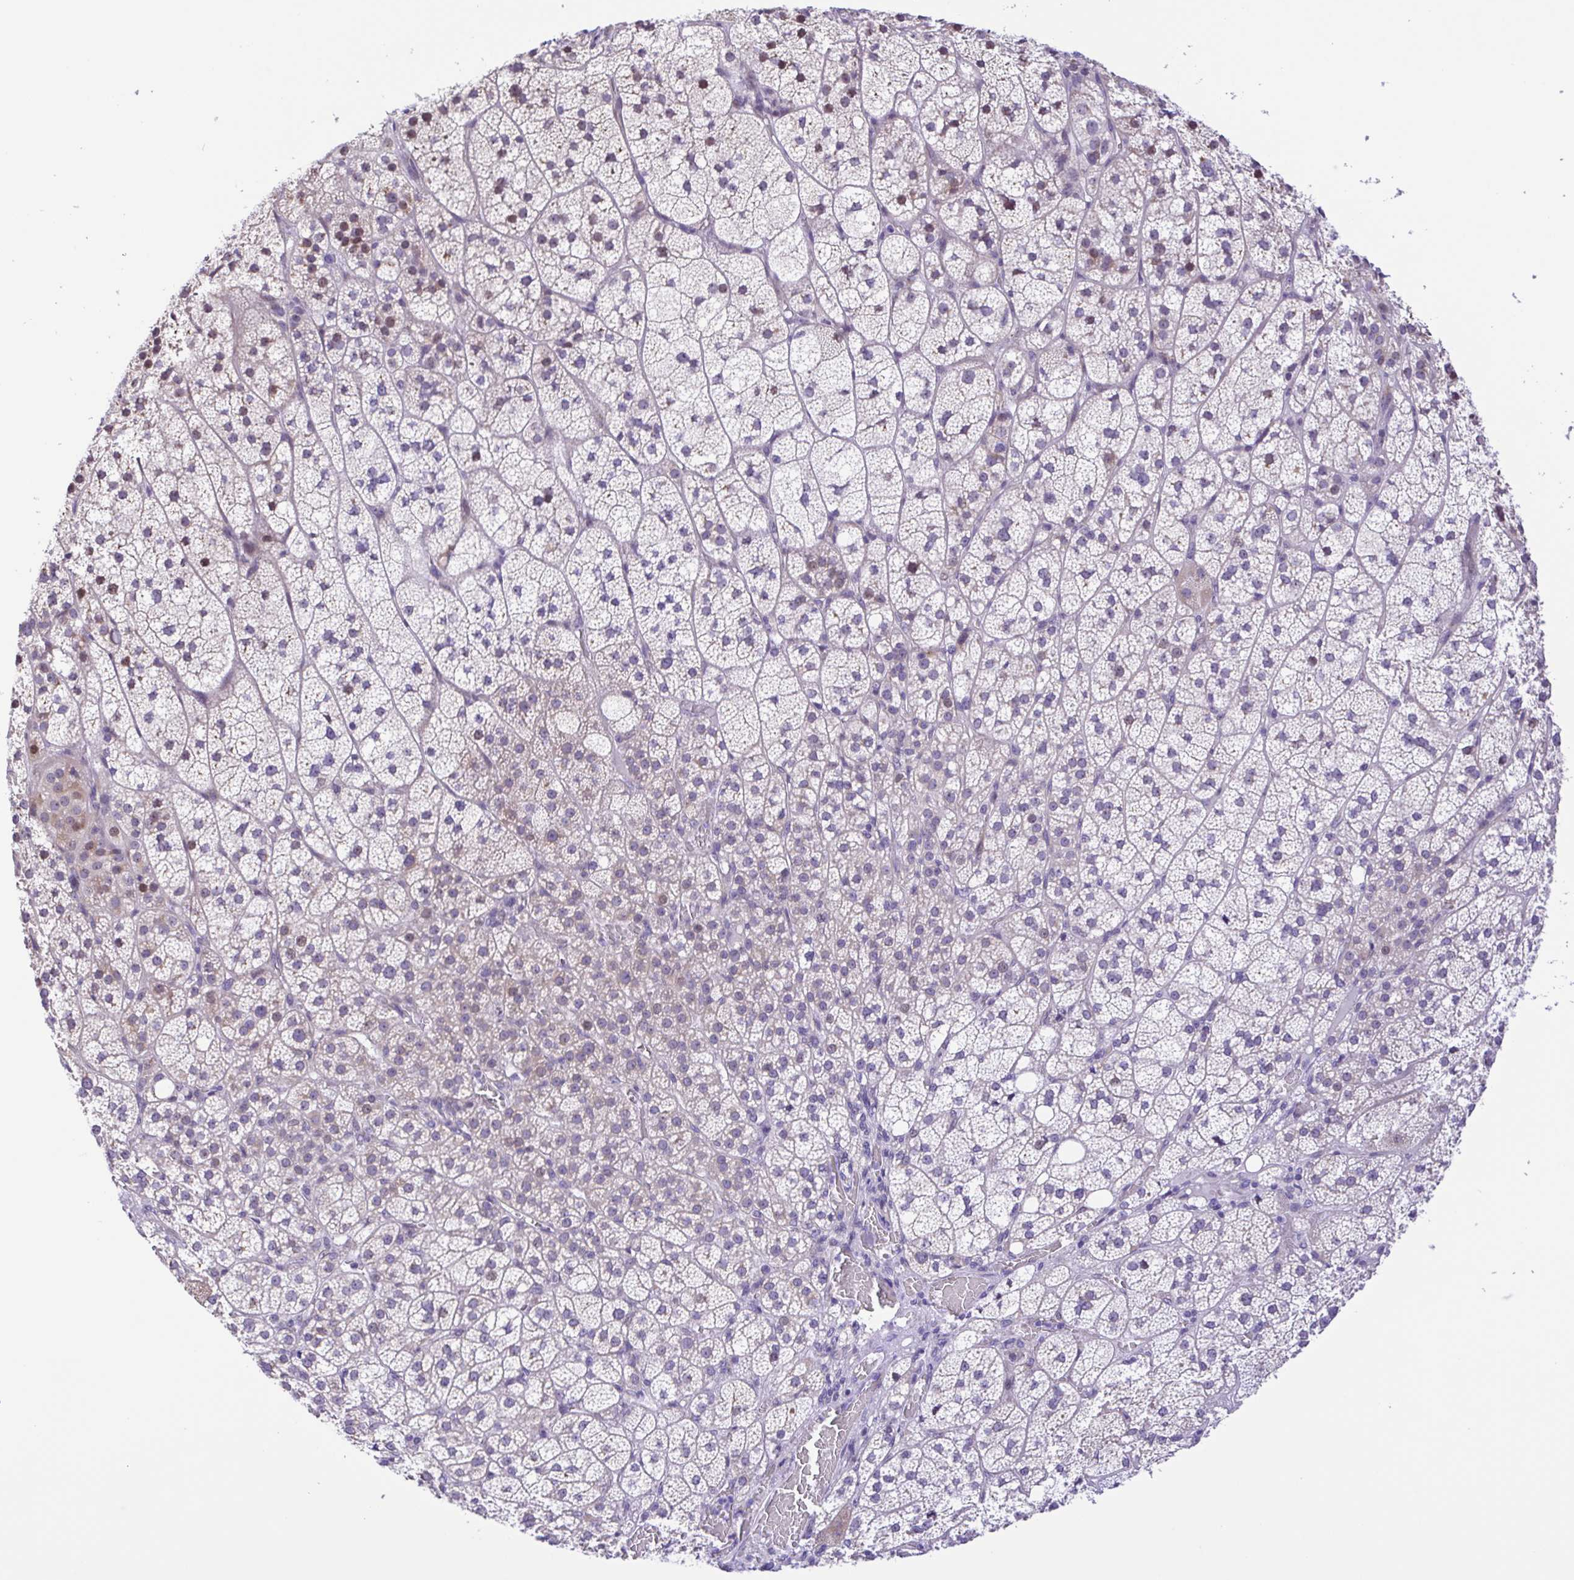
{"staining": {"intensity": "weak", "quantity": "<25%", "location": "nuclear"}, "tissue": "adrenal gland", "cell_type": "Glandular cells", "image_type": "normal", "snomed": [{"axis": "morphology", "description": "Normal tissue, NOS"}, {"axis": "topography", "description": "Adrenal gland"}], "caption": "Immunohistochemistry photomicrograph of benign adrenal gland stained for a protein (brown), which displays no positivity in glandular cells. (Stains: DAB immunohistochemistry (IHC) with hematoxylin counter stain, Microscopy: brightfield microscopy at high magnification).", "gene": "ENSG00000286022", "patient": {"sex": "female", "age": 60}}